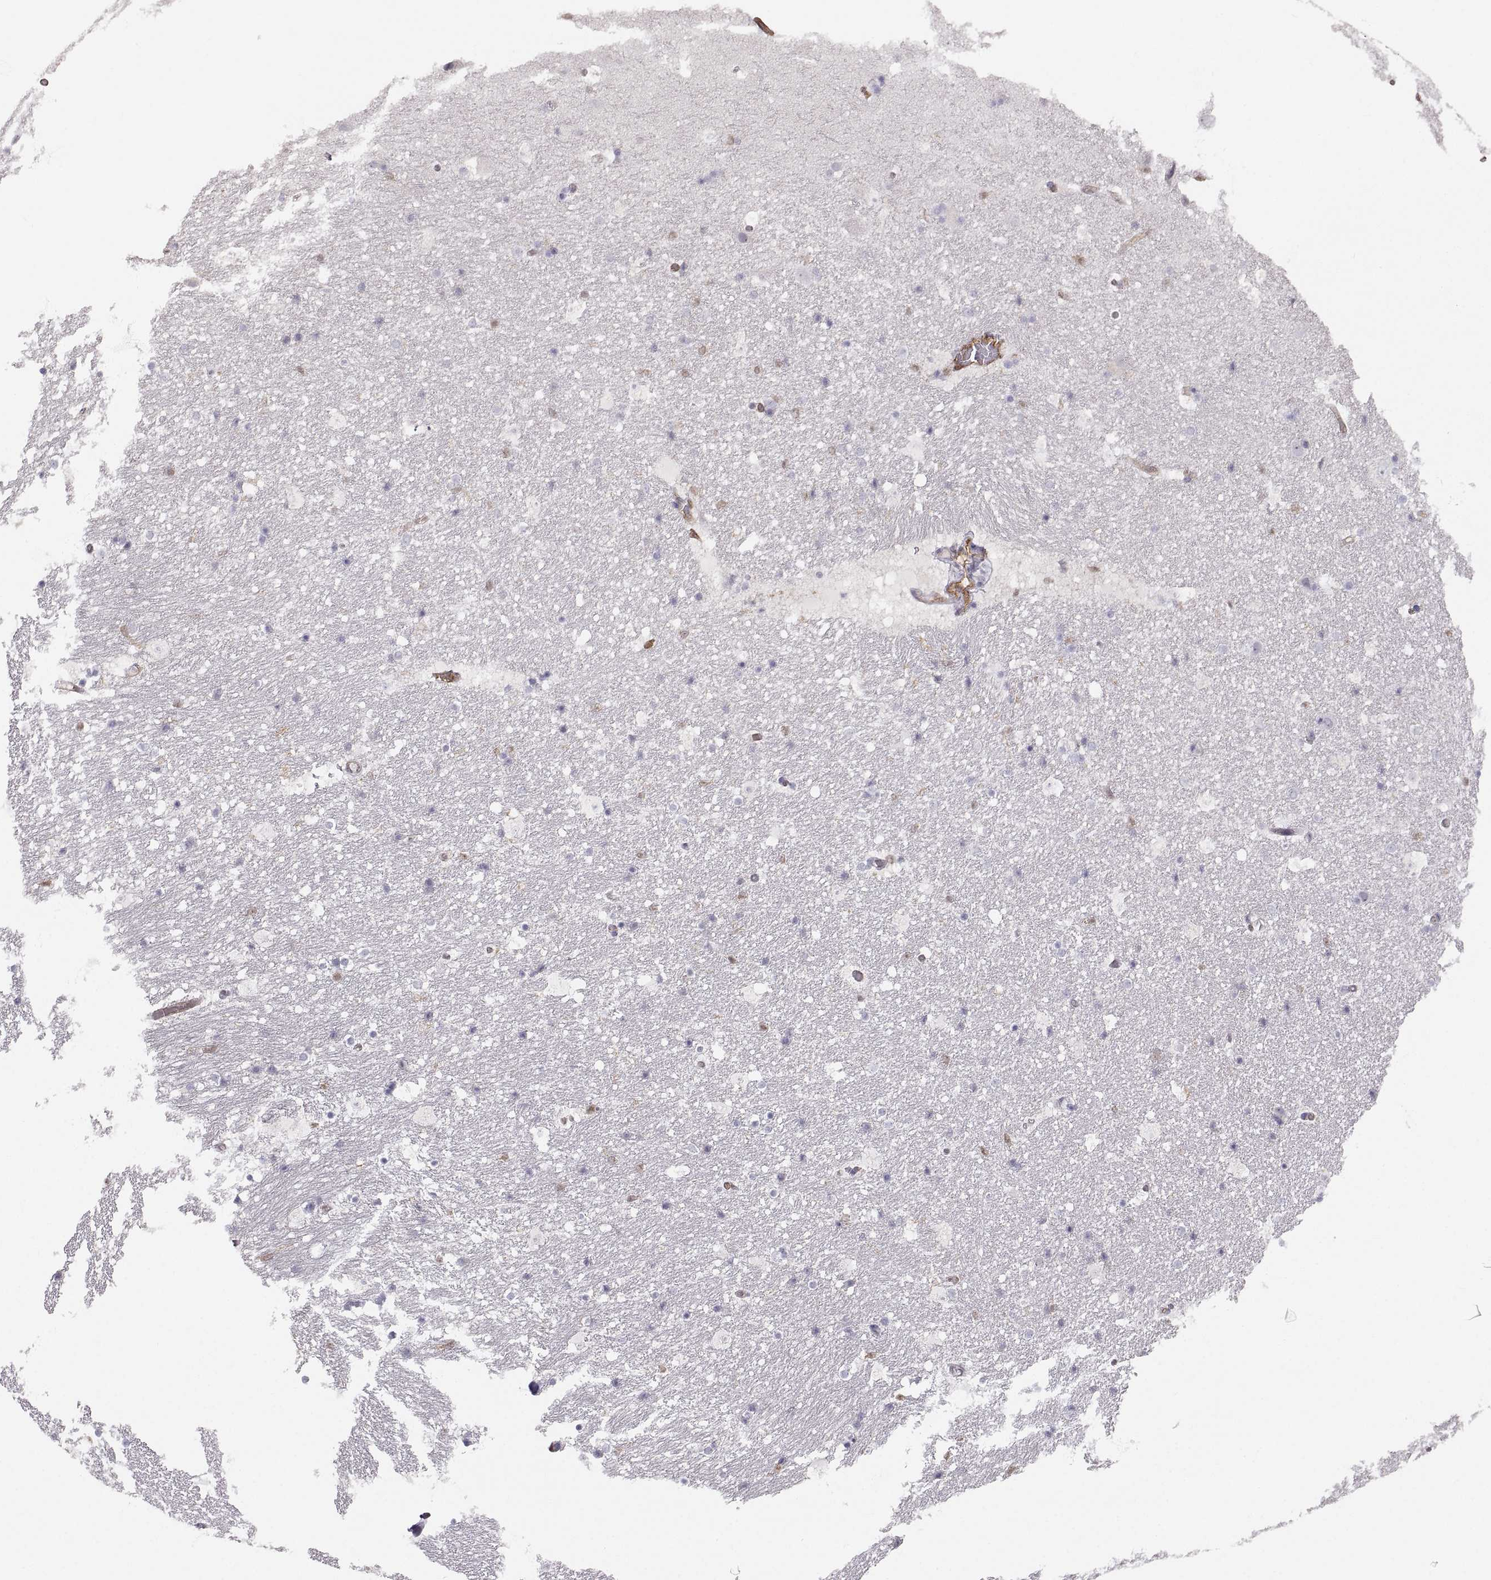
{"staining": {"intensity": "weak", "quantity": "<25%", "location": "cytoplasmic/membranous"}, "tissue": "hippocampus", "cell_type": "Glial cells", "image_type": "normal", "snomed": [{"axis": "morphology", "description": "Normal tissue, NOS"}, {"axis": "topography", "description": "Hippocampus"}], "caption": "Protein analysis of benign hippocampus demonstrates no significant positivity in glial cells.", "gene": "PGM5", "patient": {"sex": "male", "age": 51}}